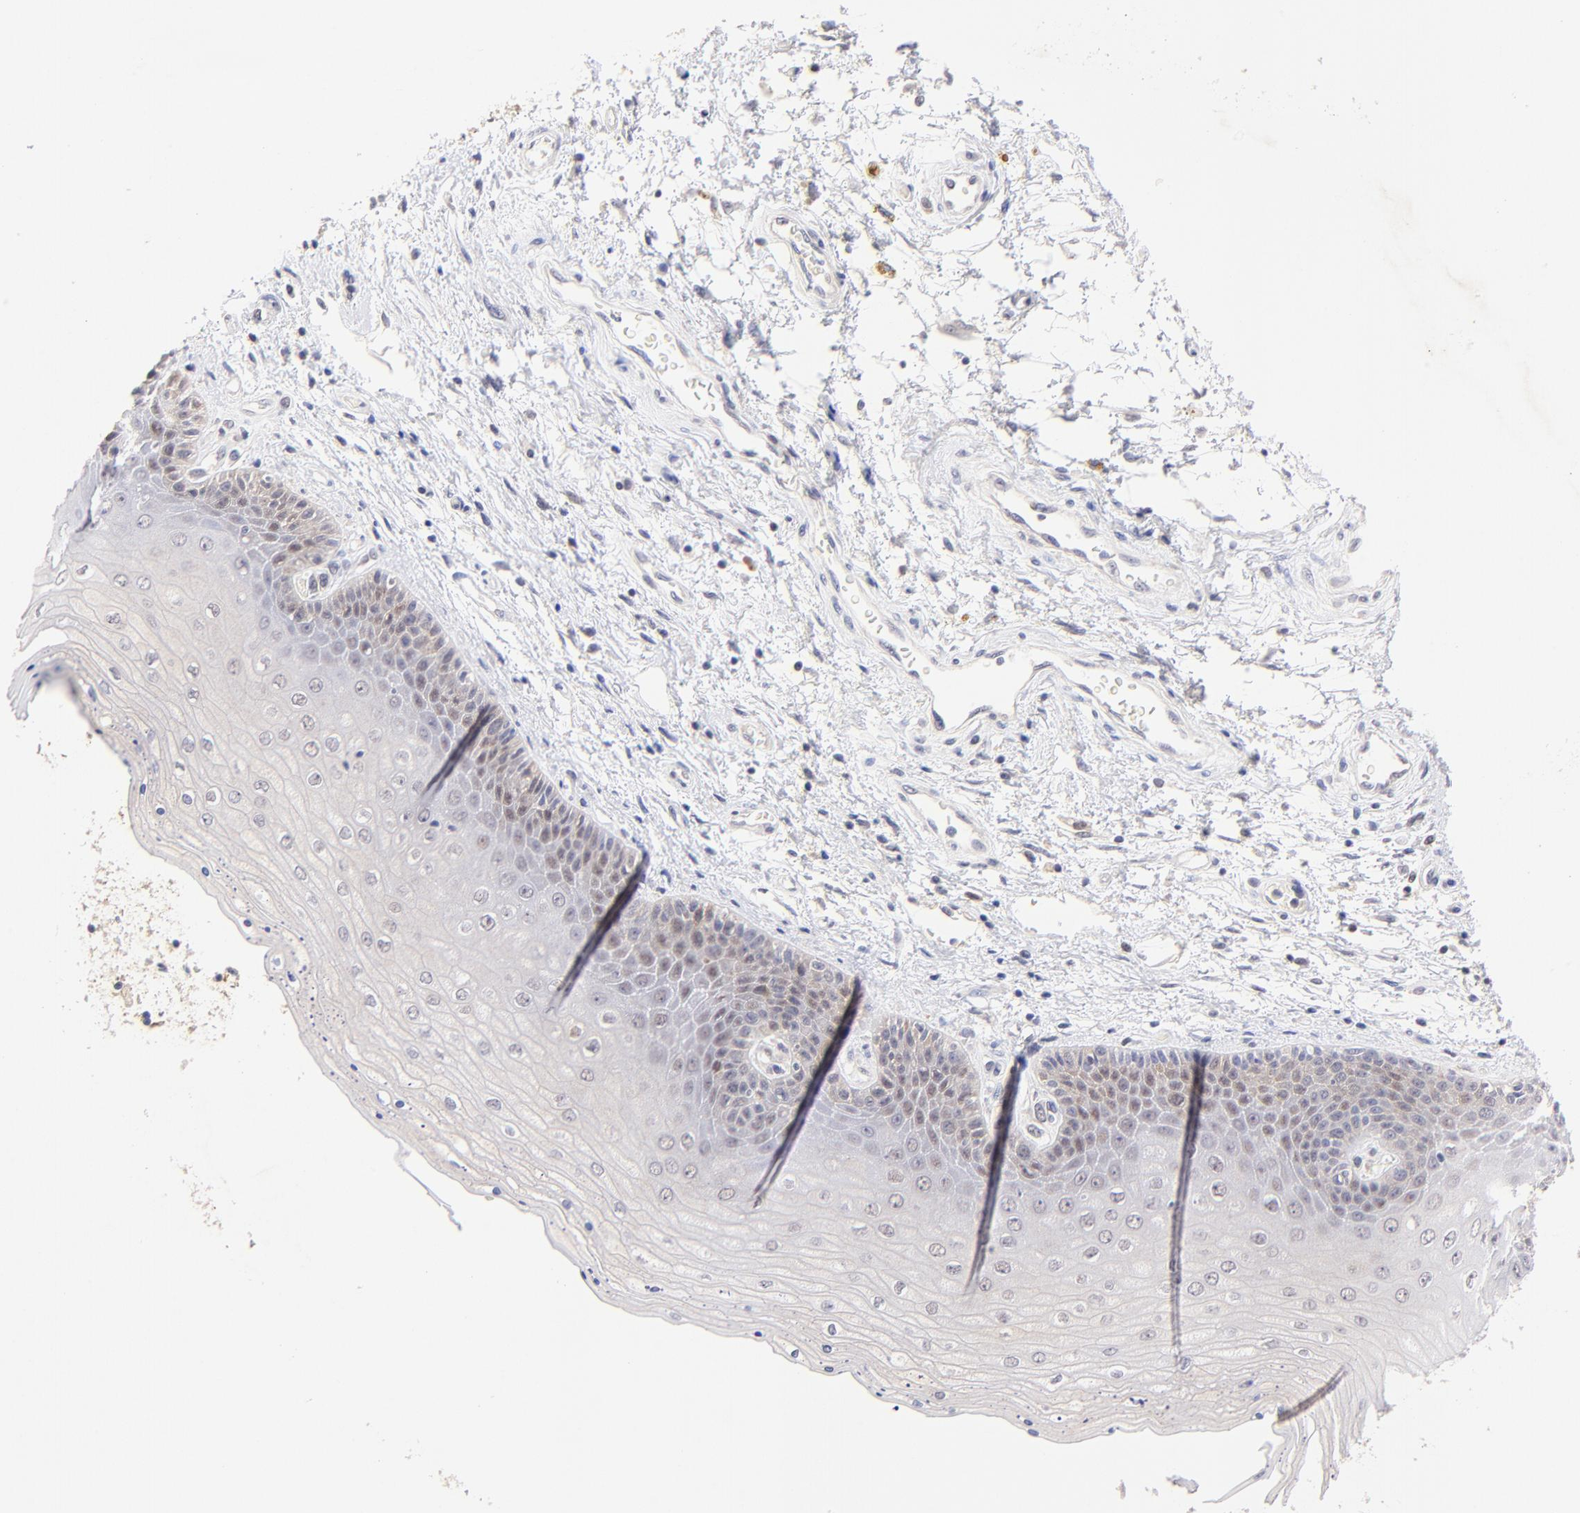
{"staining": {"intensity": "weak", "quantity": "<25%", "location": "nuclear"}, "tissue": "skin", "cell_type": "Epidermal cells", "image_type": "normal", "snomed": [{"axis": "morphology", "description": "Normal tissue, NOS"}, {"axis": "topography", "description": "Anal"}], "caption": "A high-resolution image shows IHC staining of benign skin, which reveals no significant expression in epidermal cells.", "gene": "ZNF155", "patient": {"sex": "female", "age": 46}}